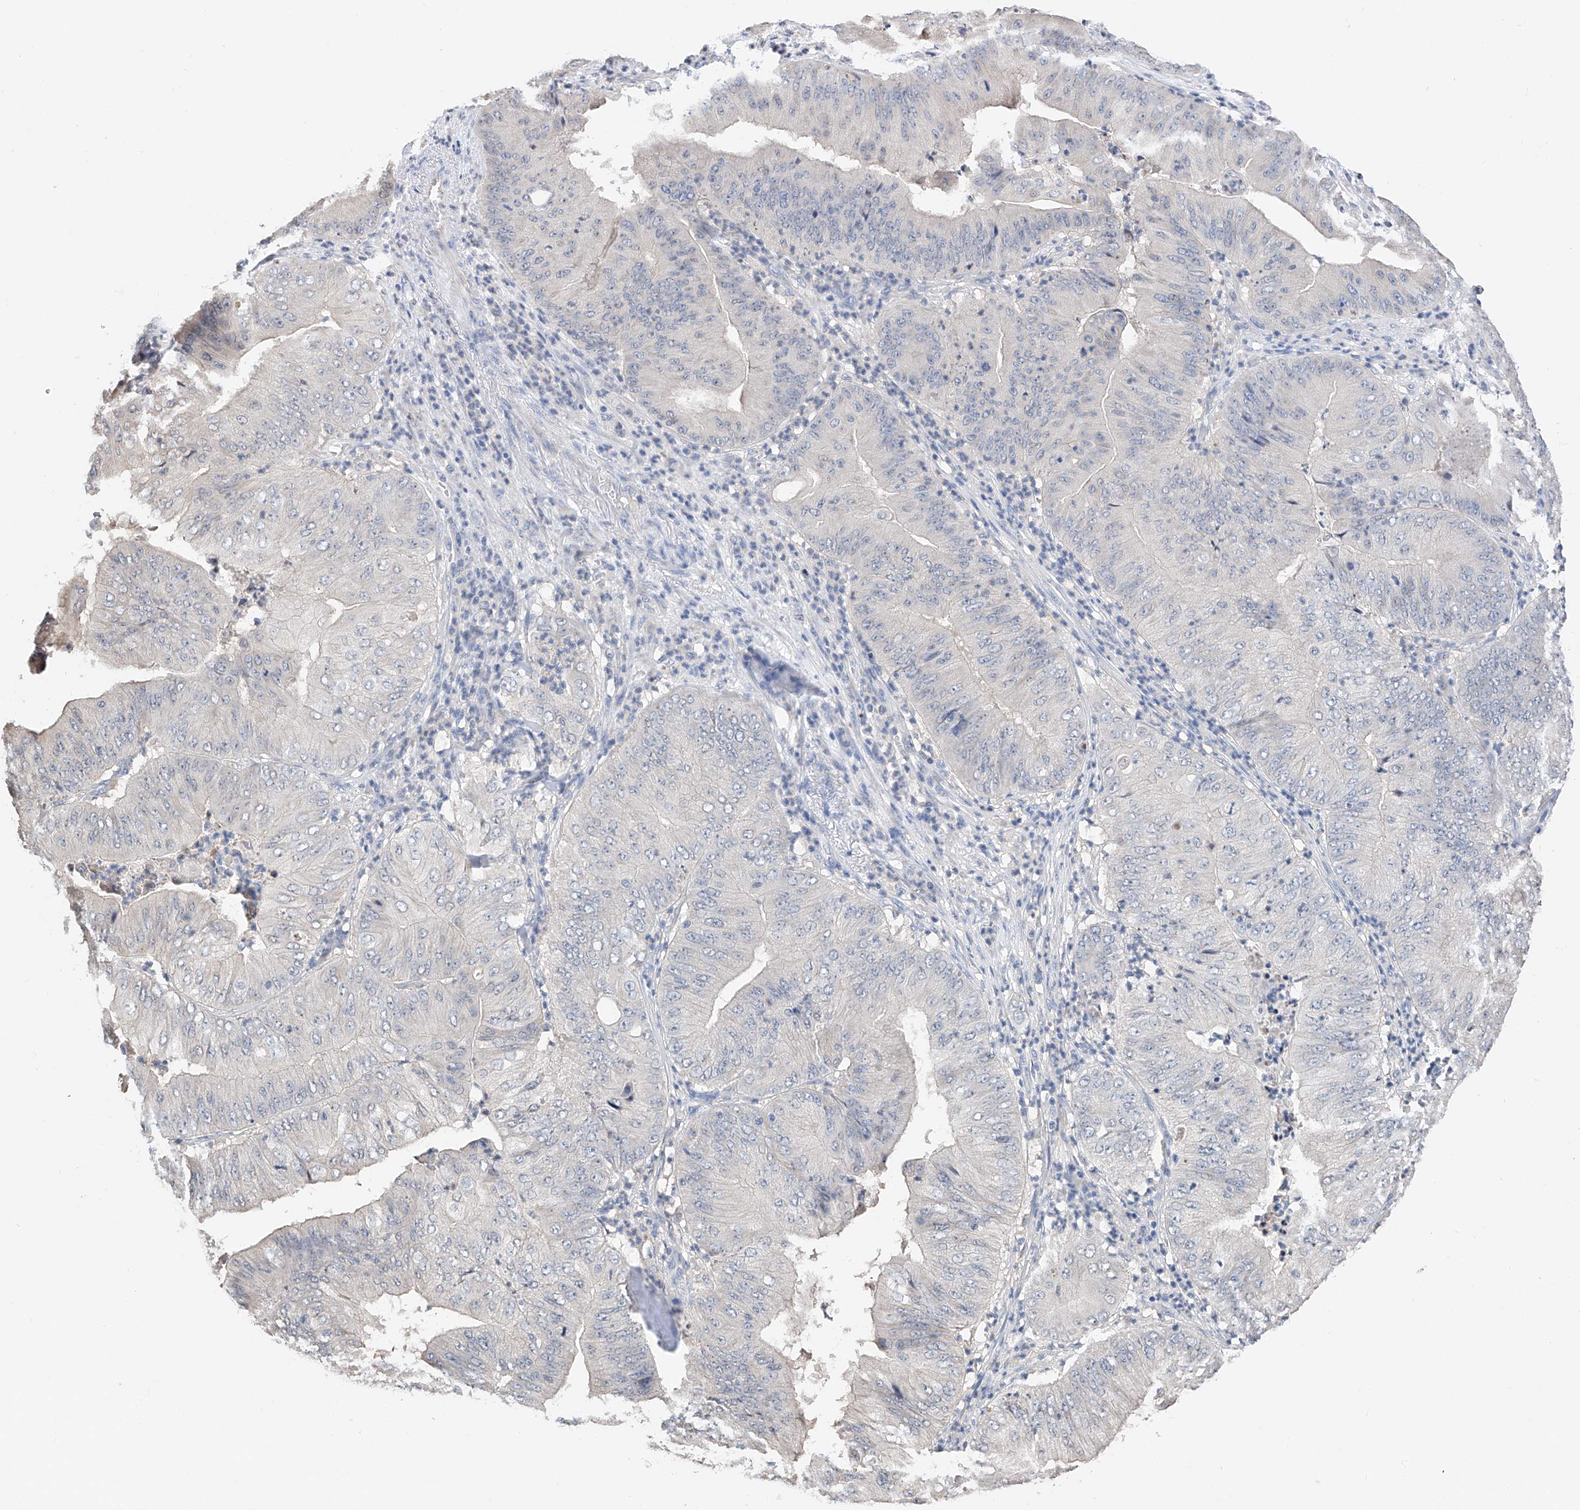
{"staining": {"intensity": "negative", "quantity": "none", "location": "none"}, "tissue": "pancreatic cancer", "cell_type": "Tumor cells", "image_type": "cancer", "snomed": [{"axis": "morphology", "description": "Adenocarcinoma, NOS"}, {"axis": "topography", "description": "Pancreas"}], "caption": "The photomicrograph displays no significant expression in tumor cells of pancreatic adenocarcinoma.", "gene": "FUCA2", "patient": {"sex": "female", "age": 77}}